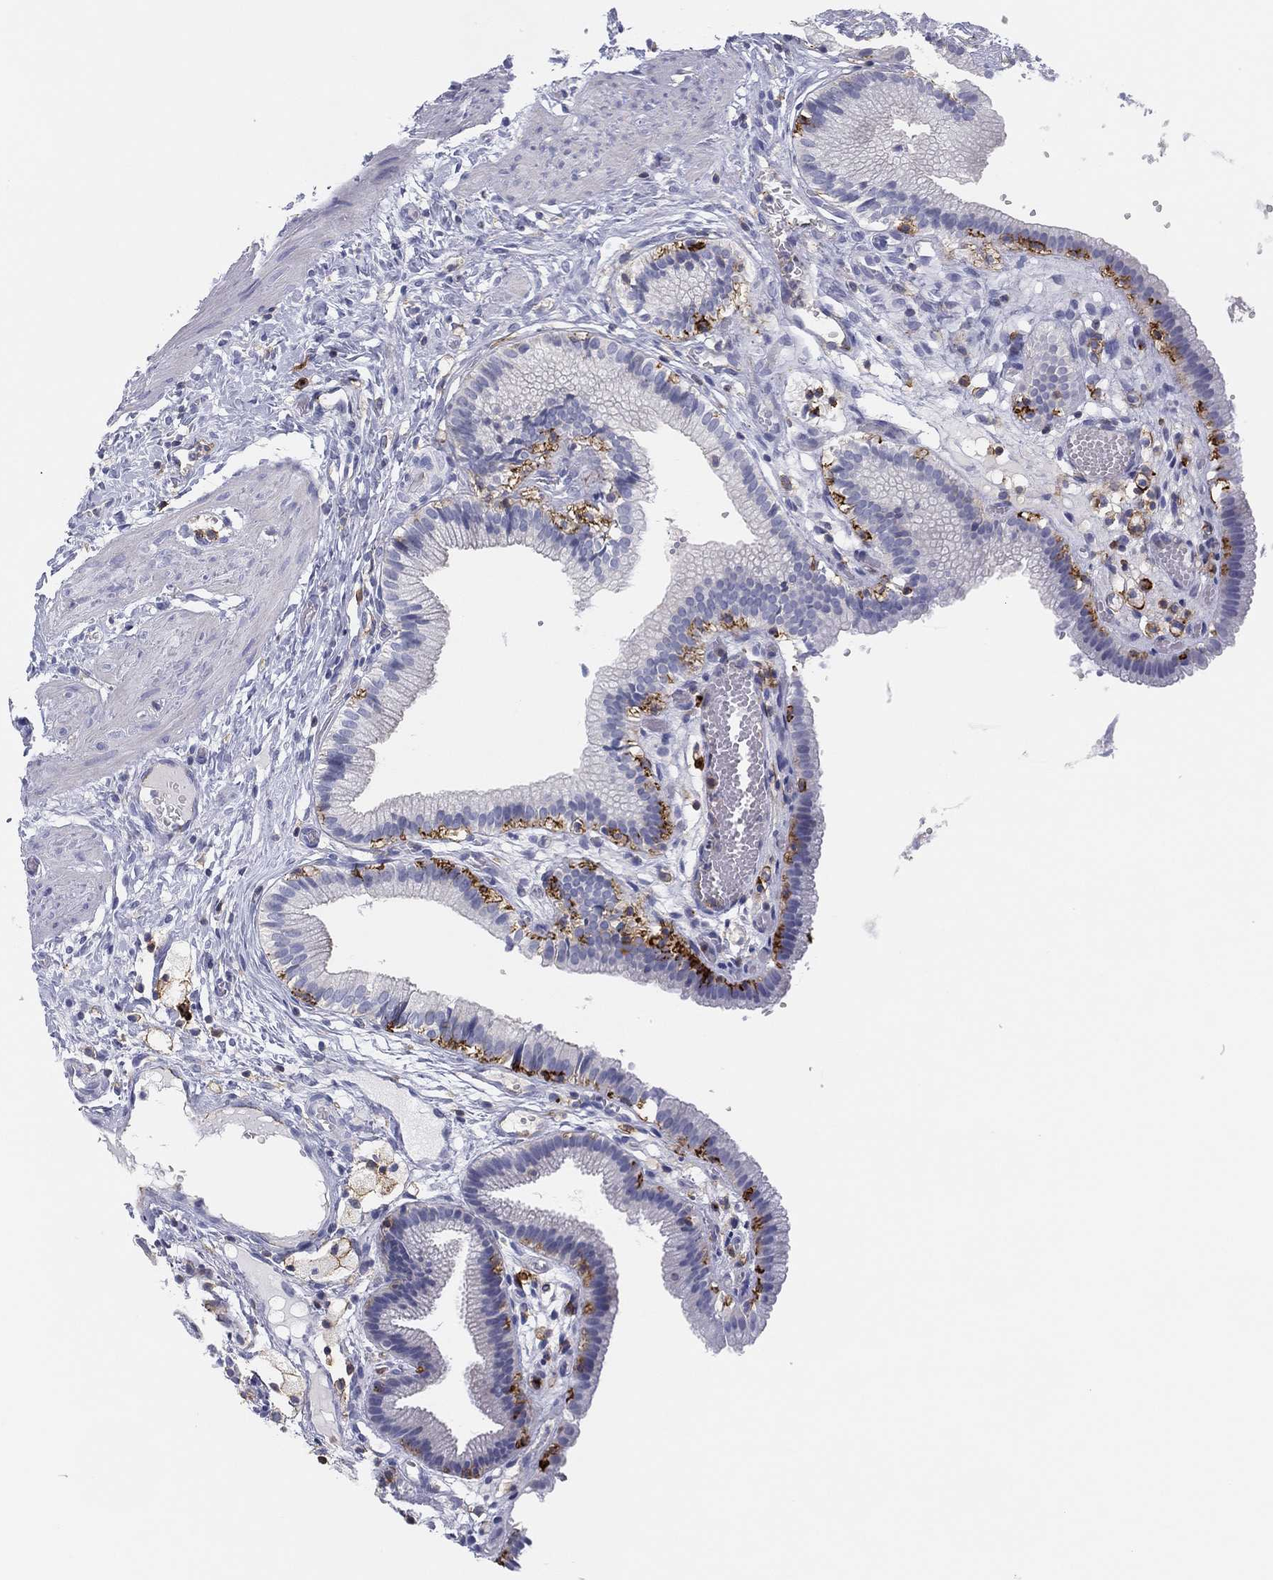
{"staining": {"intensity": "negative", "quantity": "none", "location": "none"}, "tissue": "gallbladder", "cell_type": "Glandular cells", "image_type": "normal", "snomed": [{"axis": "morphology", "description": "Normal tissue, NOS"}, {"axis": "topography", "description": "Gallbladder"}], "caption": "Gallbladder stained for a protein using immunohistochemistry (IHC) demonstrates no staining glandular cells.", "gene": "SELPLG", "patient": {"sex": "female", "age": 24}}